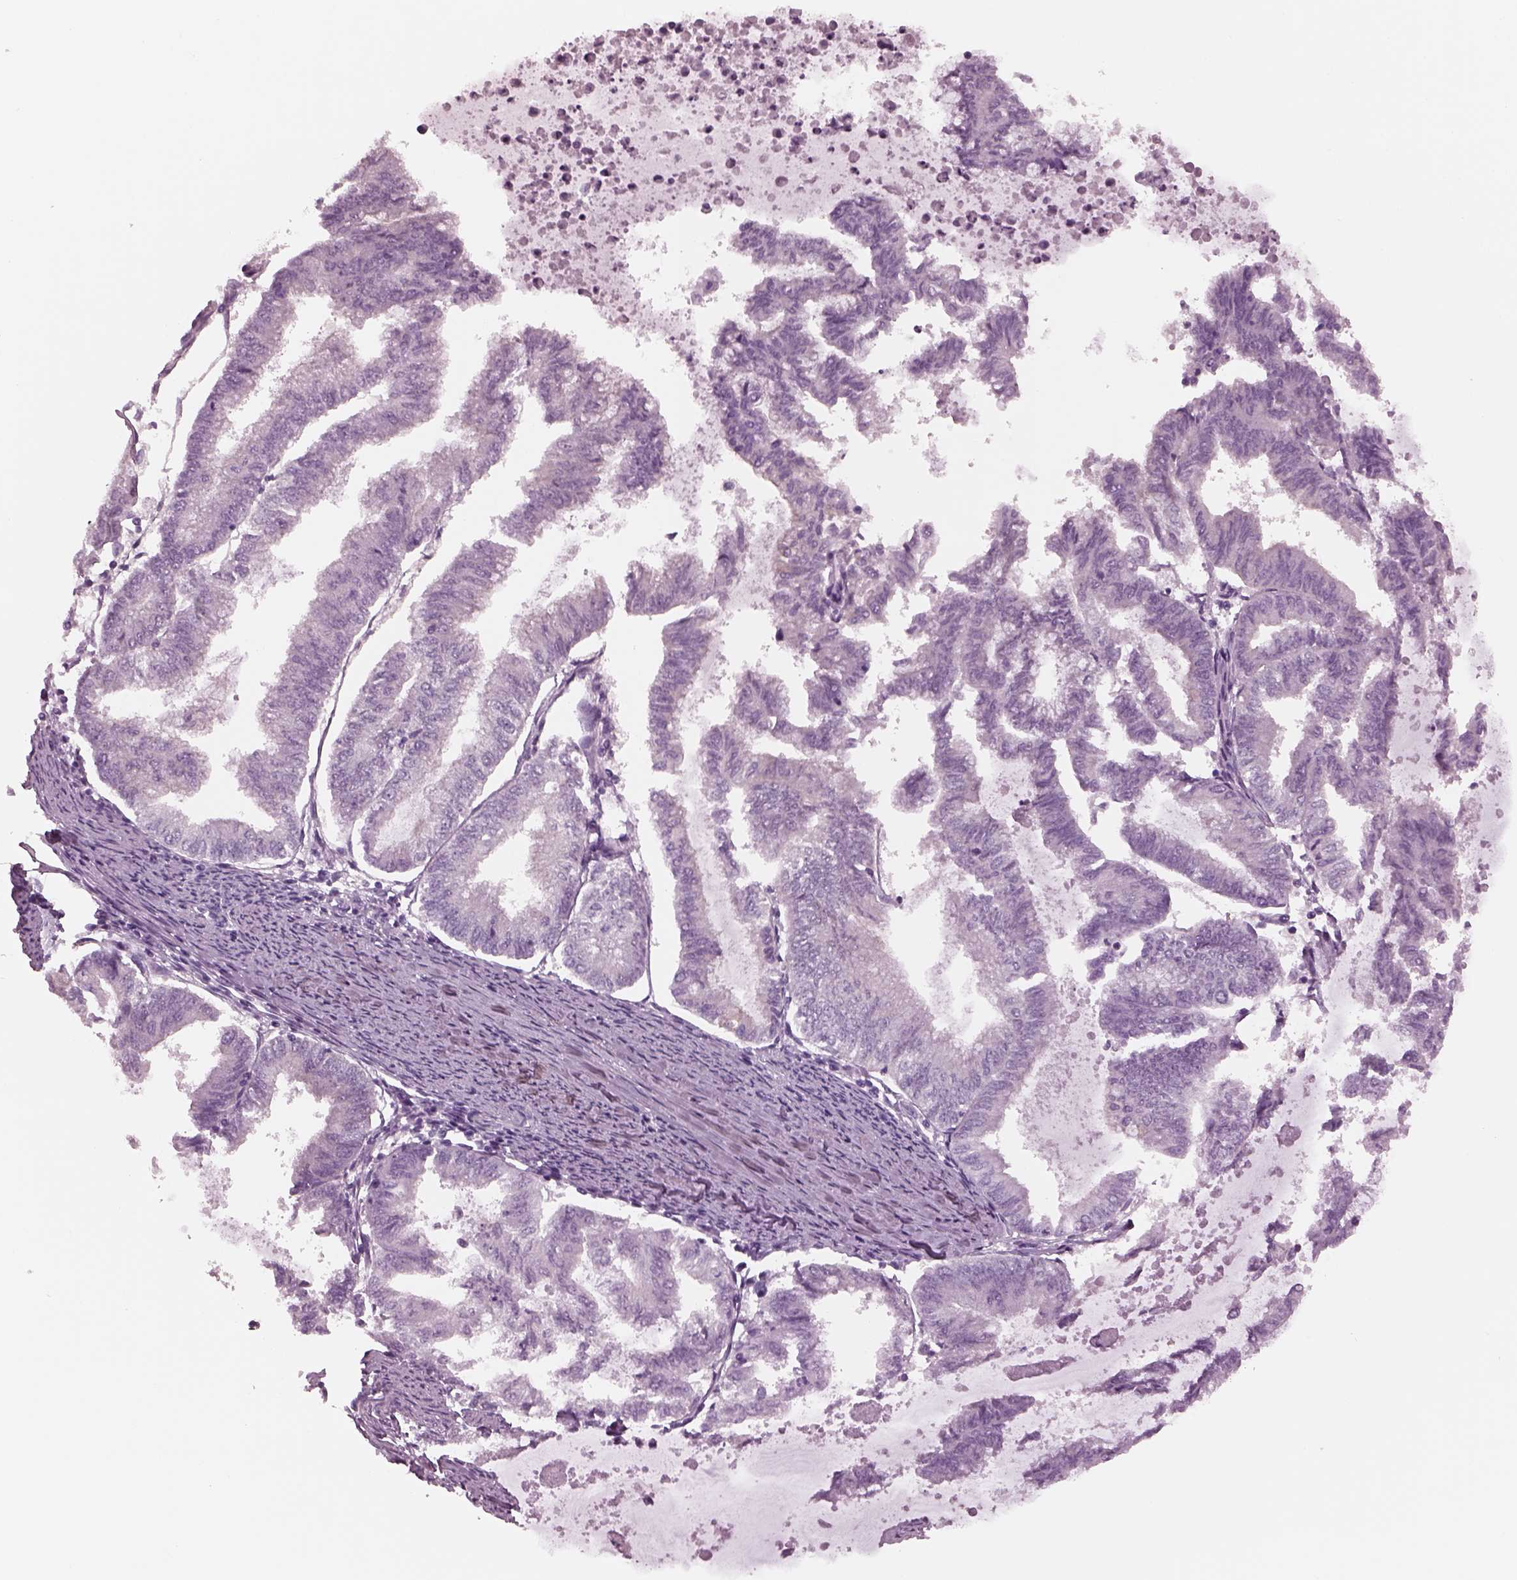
{"staining": {"intensity": "negative", "quantity": "none", "location": "none"}, "tissue": "endometrial cancer", "cell_type": "Tumor cells", "image_type": "cancer", "snomed": [{"axis": "morphology", "description": "Adenocarcinoma, NOS"}, {"axis": "topography", "description": "Endometrium"}], "caption": "Tumor cells are negative for protein expression in human endometrial adenocarcinoma. (Immunohistochemistry, brightfield microscopy, high magnification).", "gene": "SHTN1", "patient": {"sex": "female", "age": 79}}